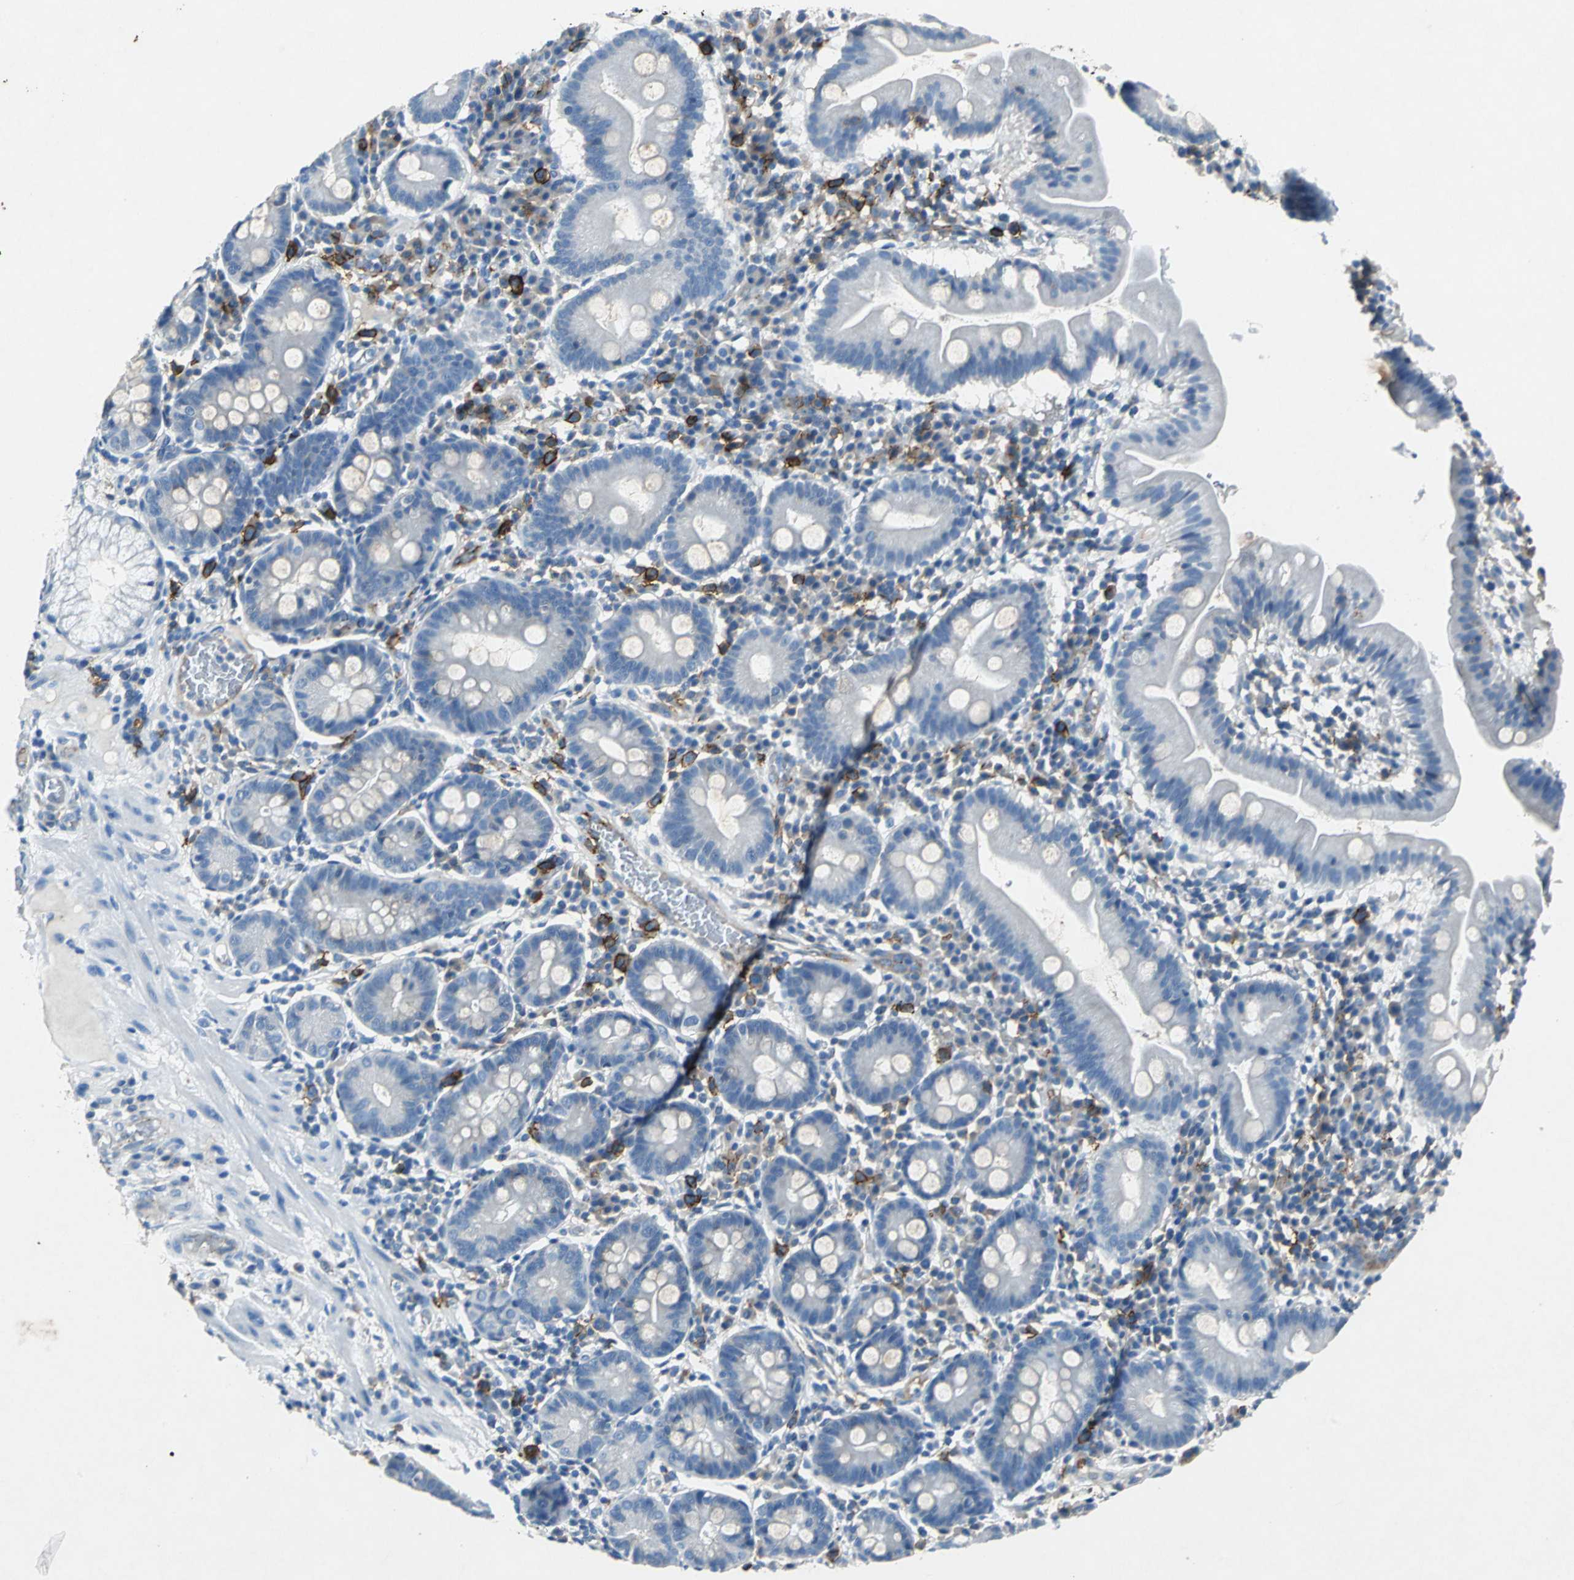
{"staining": {"intensity": "negative", "quantity": "none", "location": "none"}, "tissue": "duodenum", "cell_type": "Glandular cells", "image_type": "normal", "snomed": [{"axis": "morphology", "description": "Normal tissue, NOS"}, {"axis": "topography", "description": "Duodenum"}], "caption": "This photomicrograph is of benign duodenum stained with immunohistochemistry (IHC) to label a protein in brown with the nuclei are counter-stained blue. There is no staining in glandular cells.", "gene": "RPS13", "patient": {"sex": "male", "age": 50}}